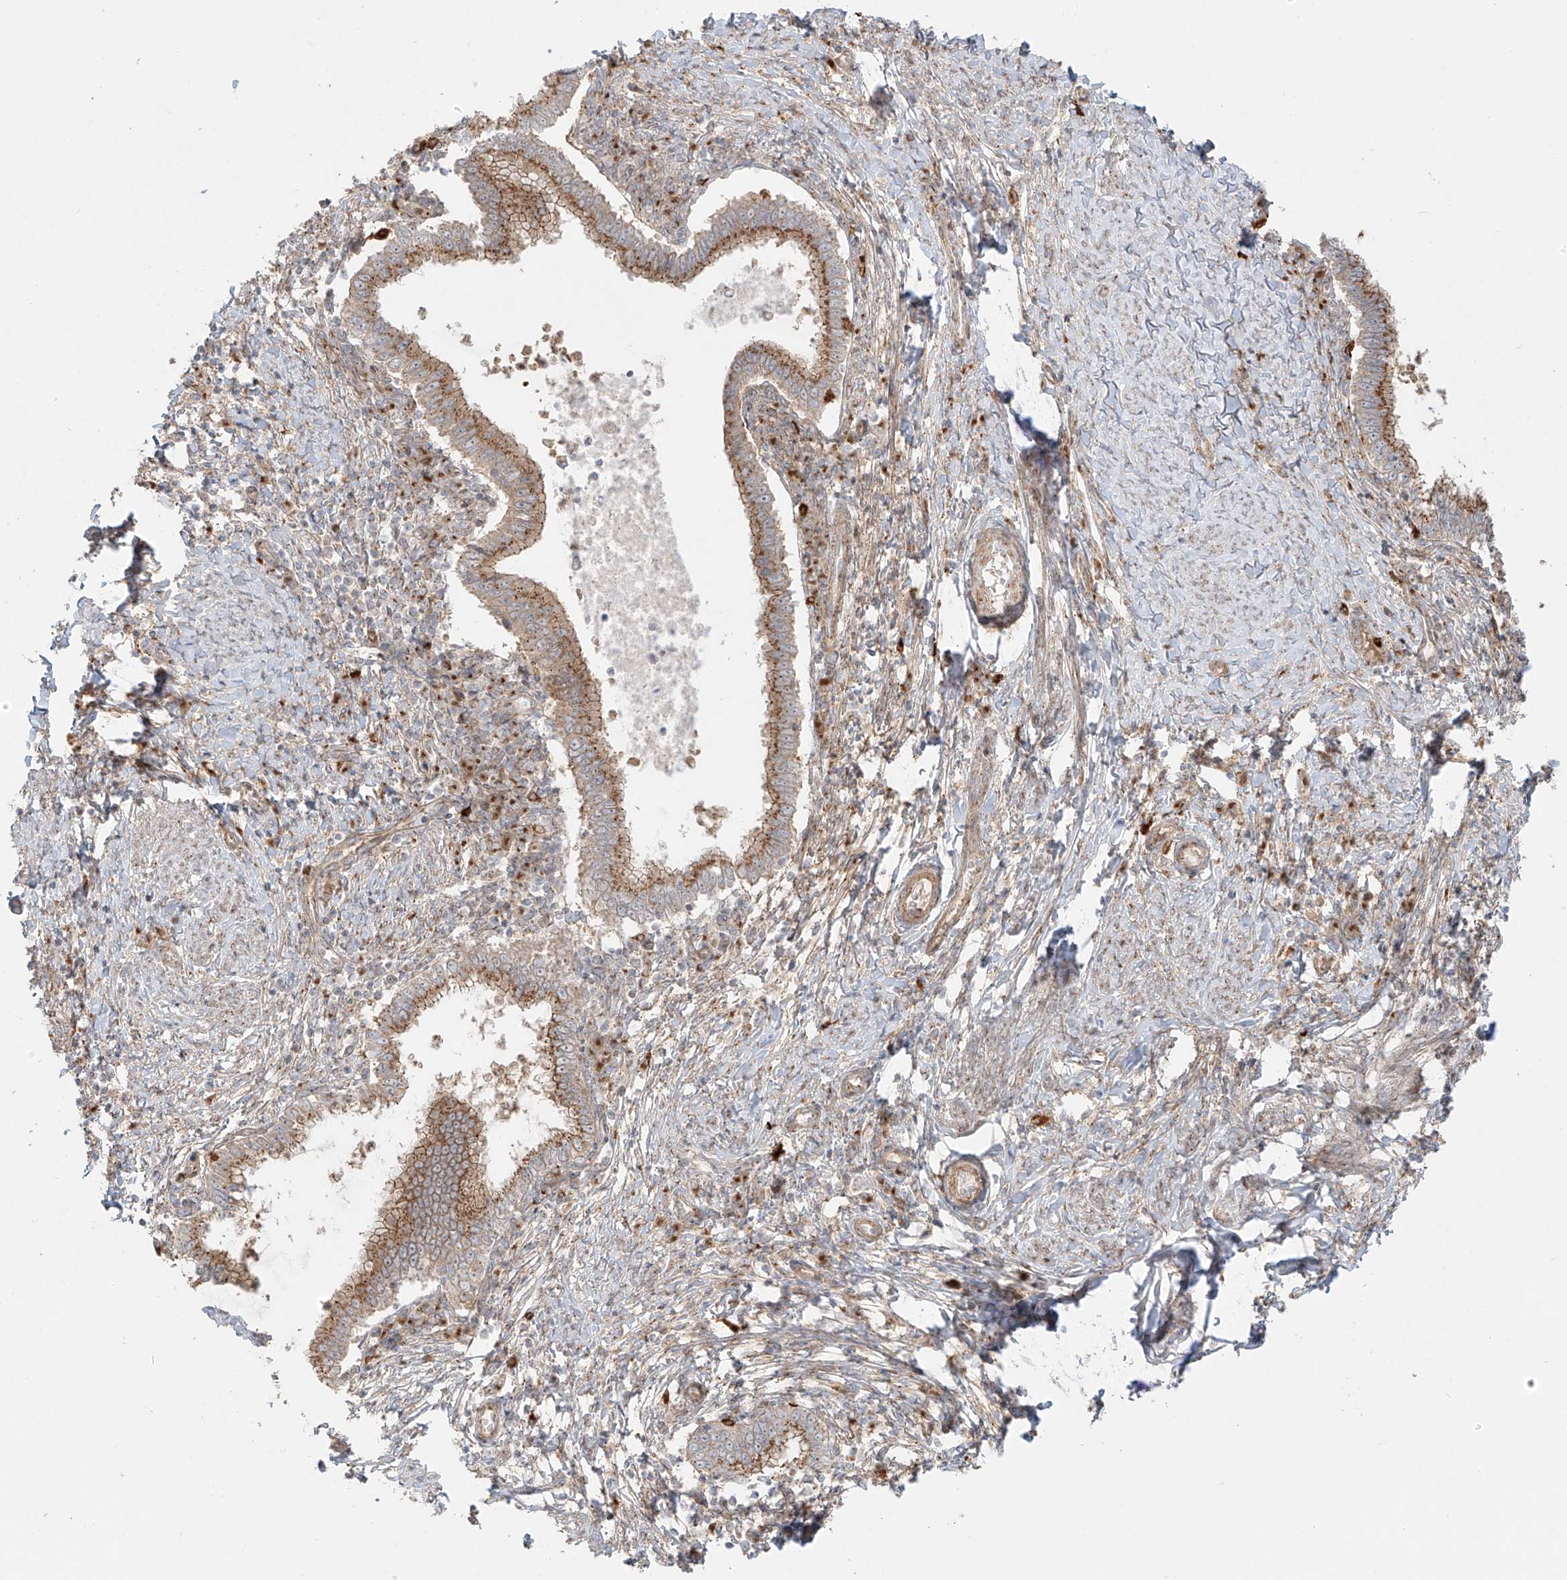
{"staining": {"intensity": "moderate", "quantity": ">75%", "location": "cytoplasmic/membranous"}, "tissue": "cervical cancer", "cell_type": "Tumor cells", "image_type": "cancer", "snomed": [{"axis": "morphology", "description": "Adenocarcinoma, NOS"}, {"axis": "topography", "description": "Cervix"}], "caption": "Immunohistochemical staining of adenocarcinoma (cervical) shows medium levels of moderate cytoplasmic/membranous protein staining in about >75% of tumor cells.", "gene": "ZNF287", "patient": {"sex": "female", "age": 36}}